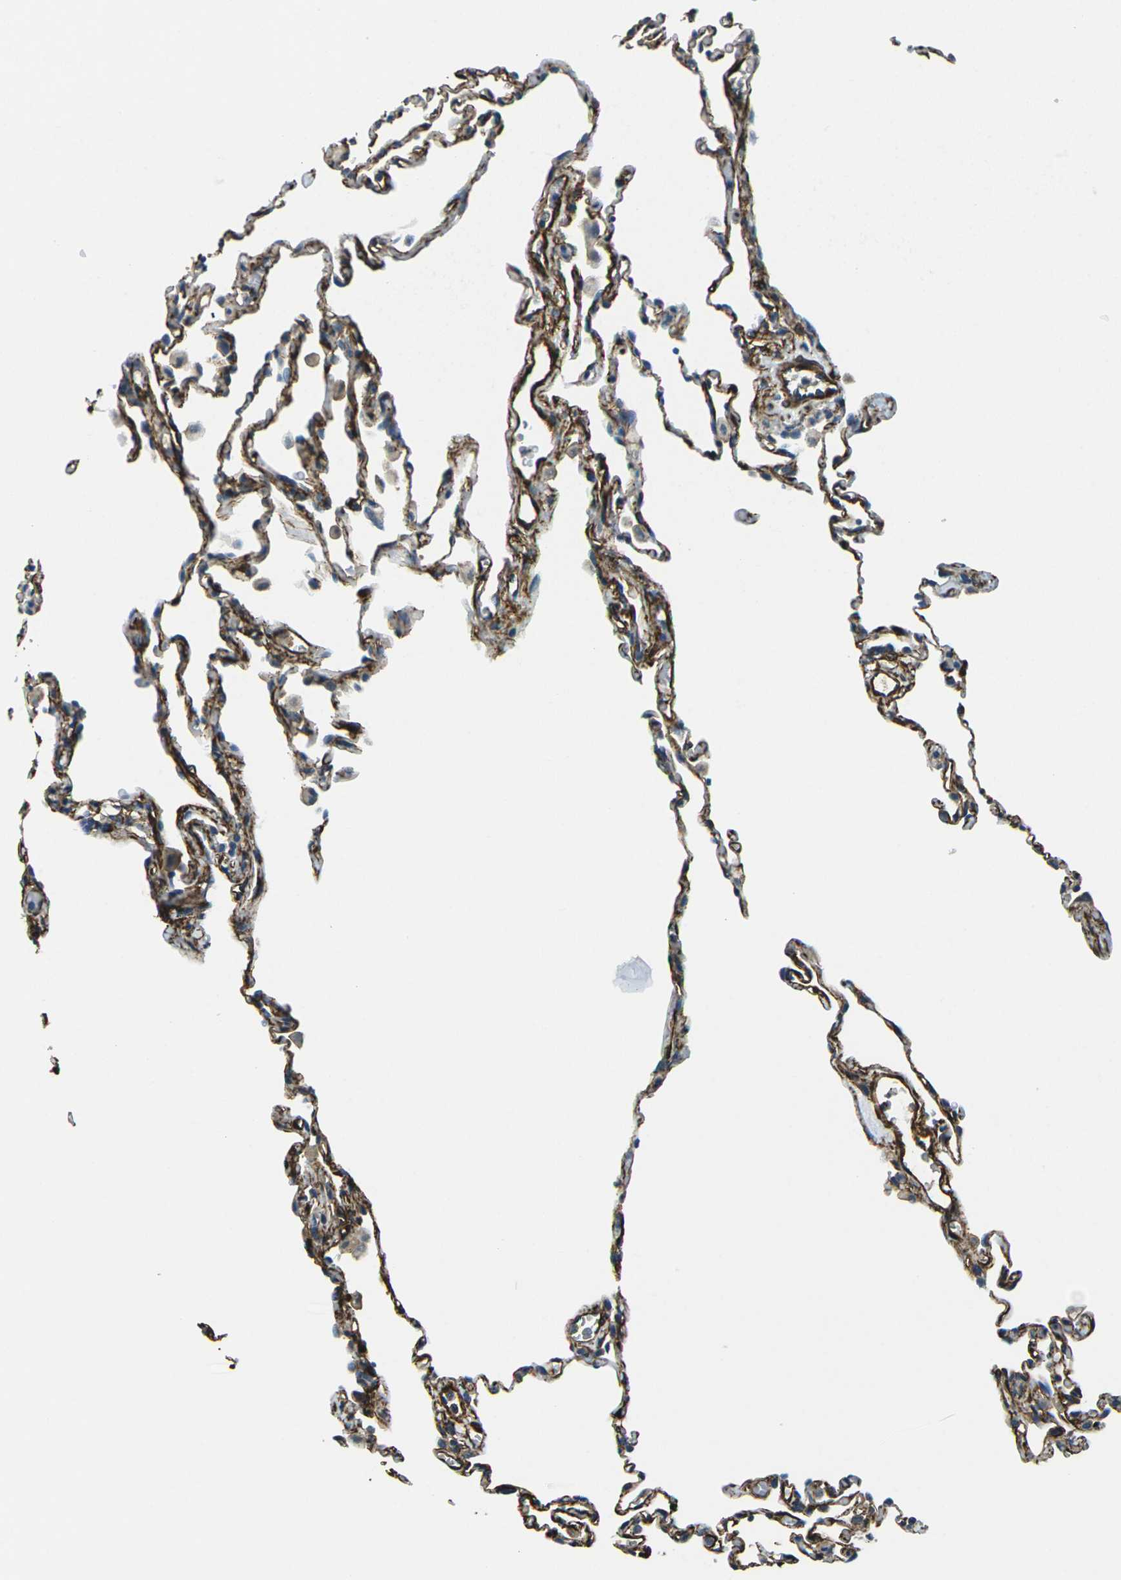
{"staining": {"intensity": "moderate", "quantity": "25%-75%", "location": "cytoplasmic/membranous"}, "tissue": "lung", "cell_type": "Alveolar cells", "image_type": "normal", "snomed": [{"axis": "morphology", "description": "Normal tissue, NOS"}, {"axis": "topography", "description": "Lung"}], "caption": "Immunohistochemistry image of normal human lung stained for a protein (brown), which demonstrates medium levels of moderate cytoplasmic/membranous positivity in approximately 25%-75% of alveolar cells.", "gene": "GRAMD1C", "patient": {"sex": "male", "age": 59}}